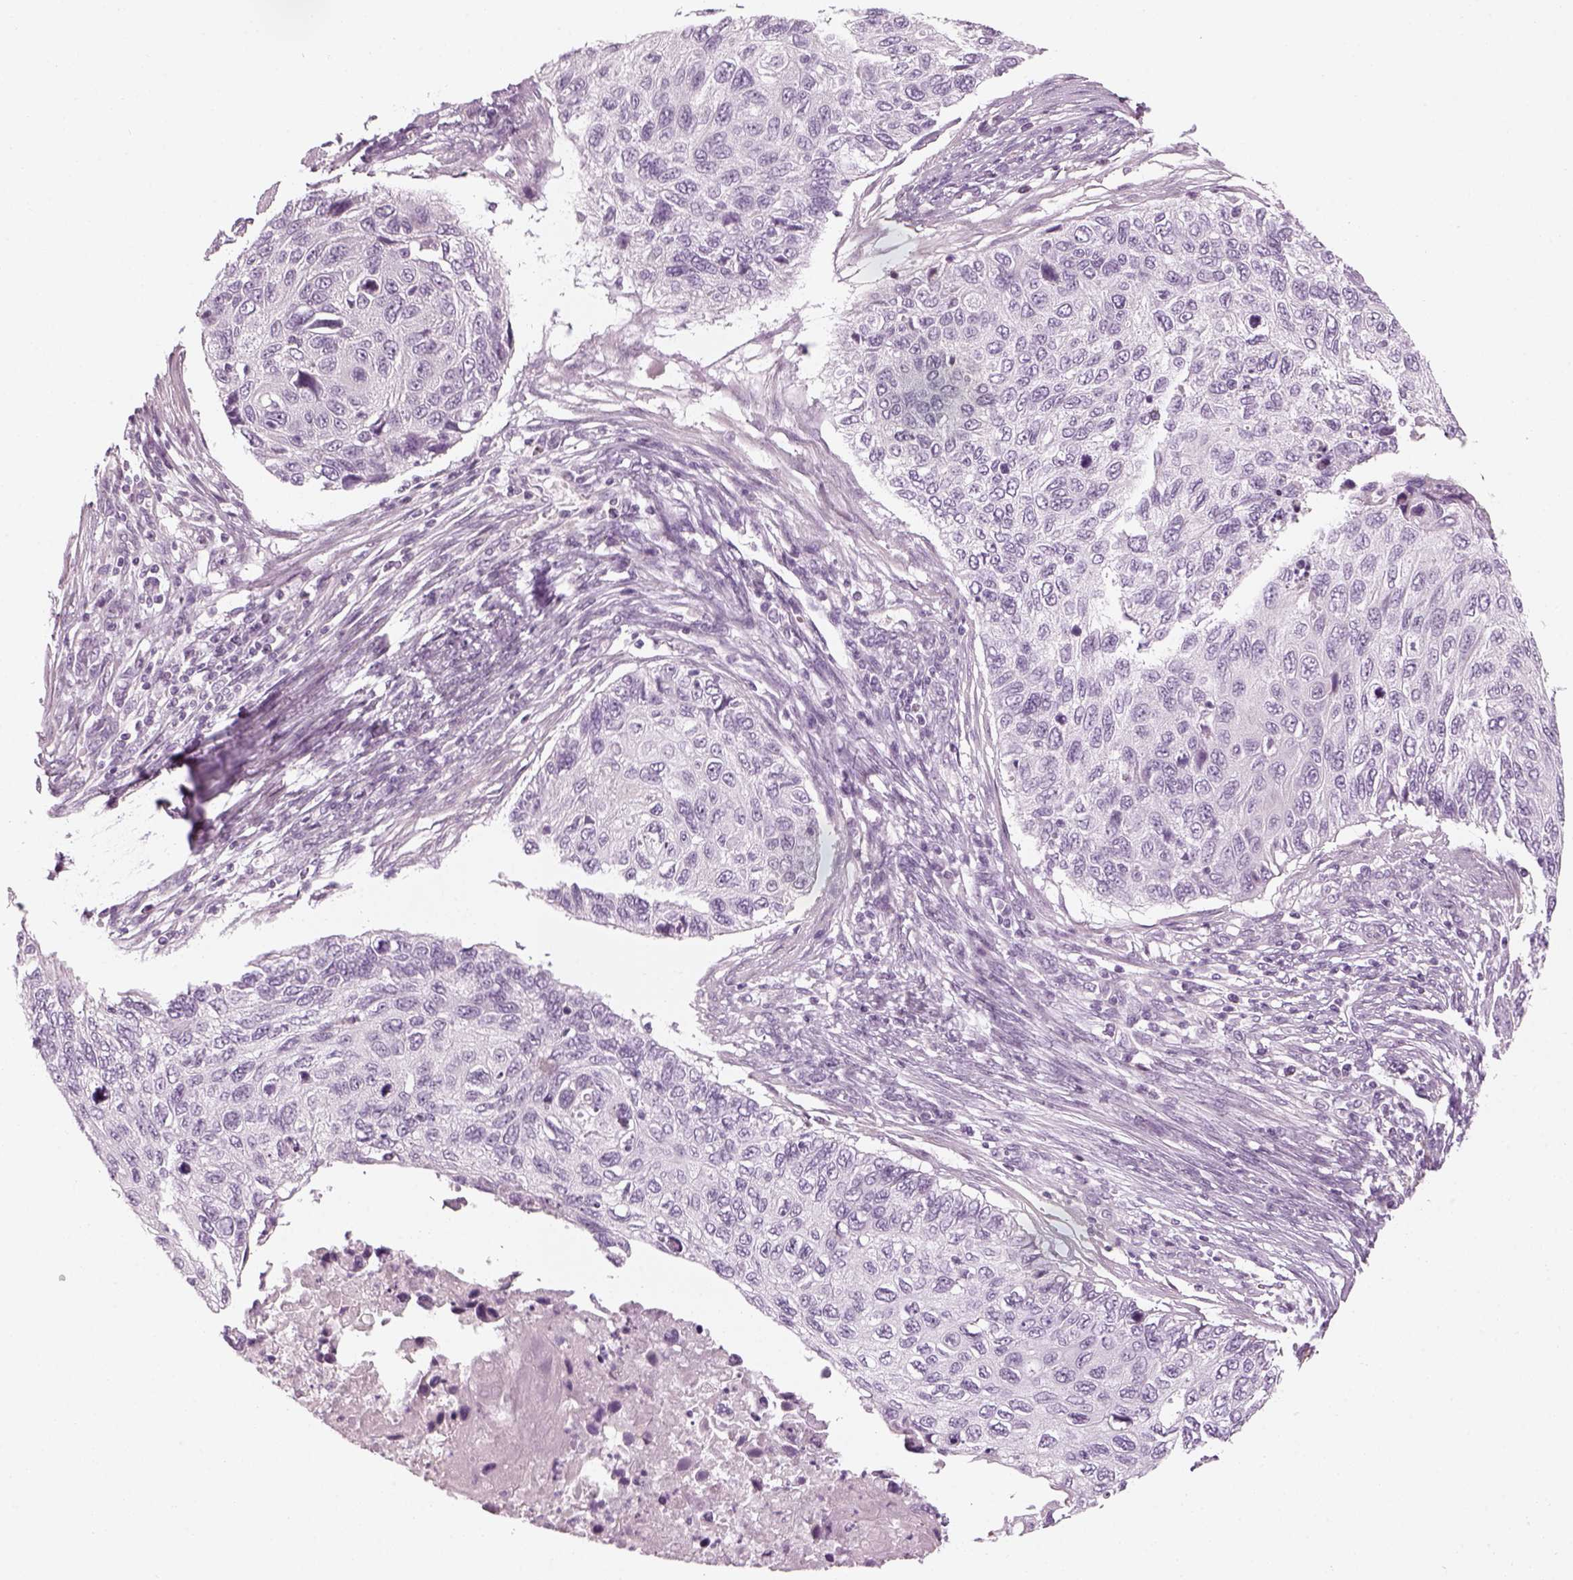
{"staining": {"intensity": "negative", "quantity": "none", "location": "none"}, "tissue": "cervical cancer", "cell_type": "Tumor cells", "image_type": "cancer", "snomed": [{"axis": "morphology", "description": "Squamous cell carcinoma, NOS"}, {"axis": "topography", "description": "Cervix"}], "caption": "IHC image of neoplastic tissue: cervical squamous cell carcinoma stained with DAB shows no significant protein expression in tumor cells.", "gene": "GAS2L2", "patient": {"sex": "female", "age": 70}}